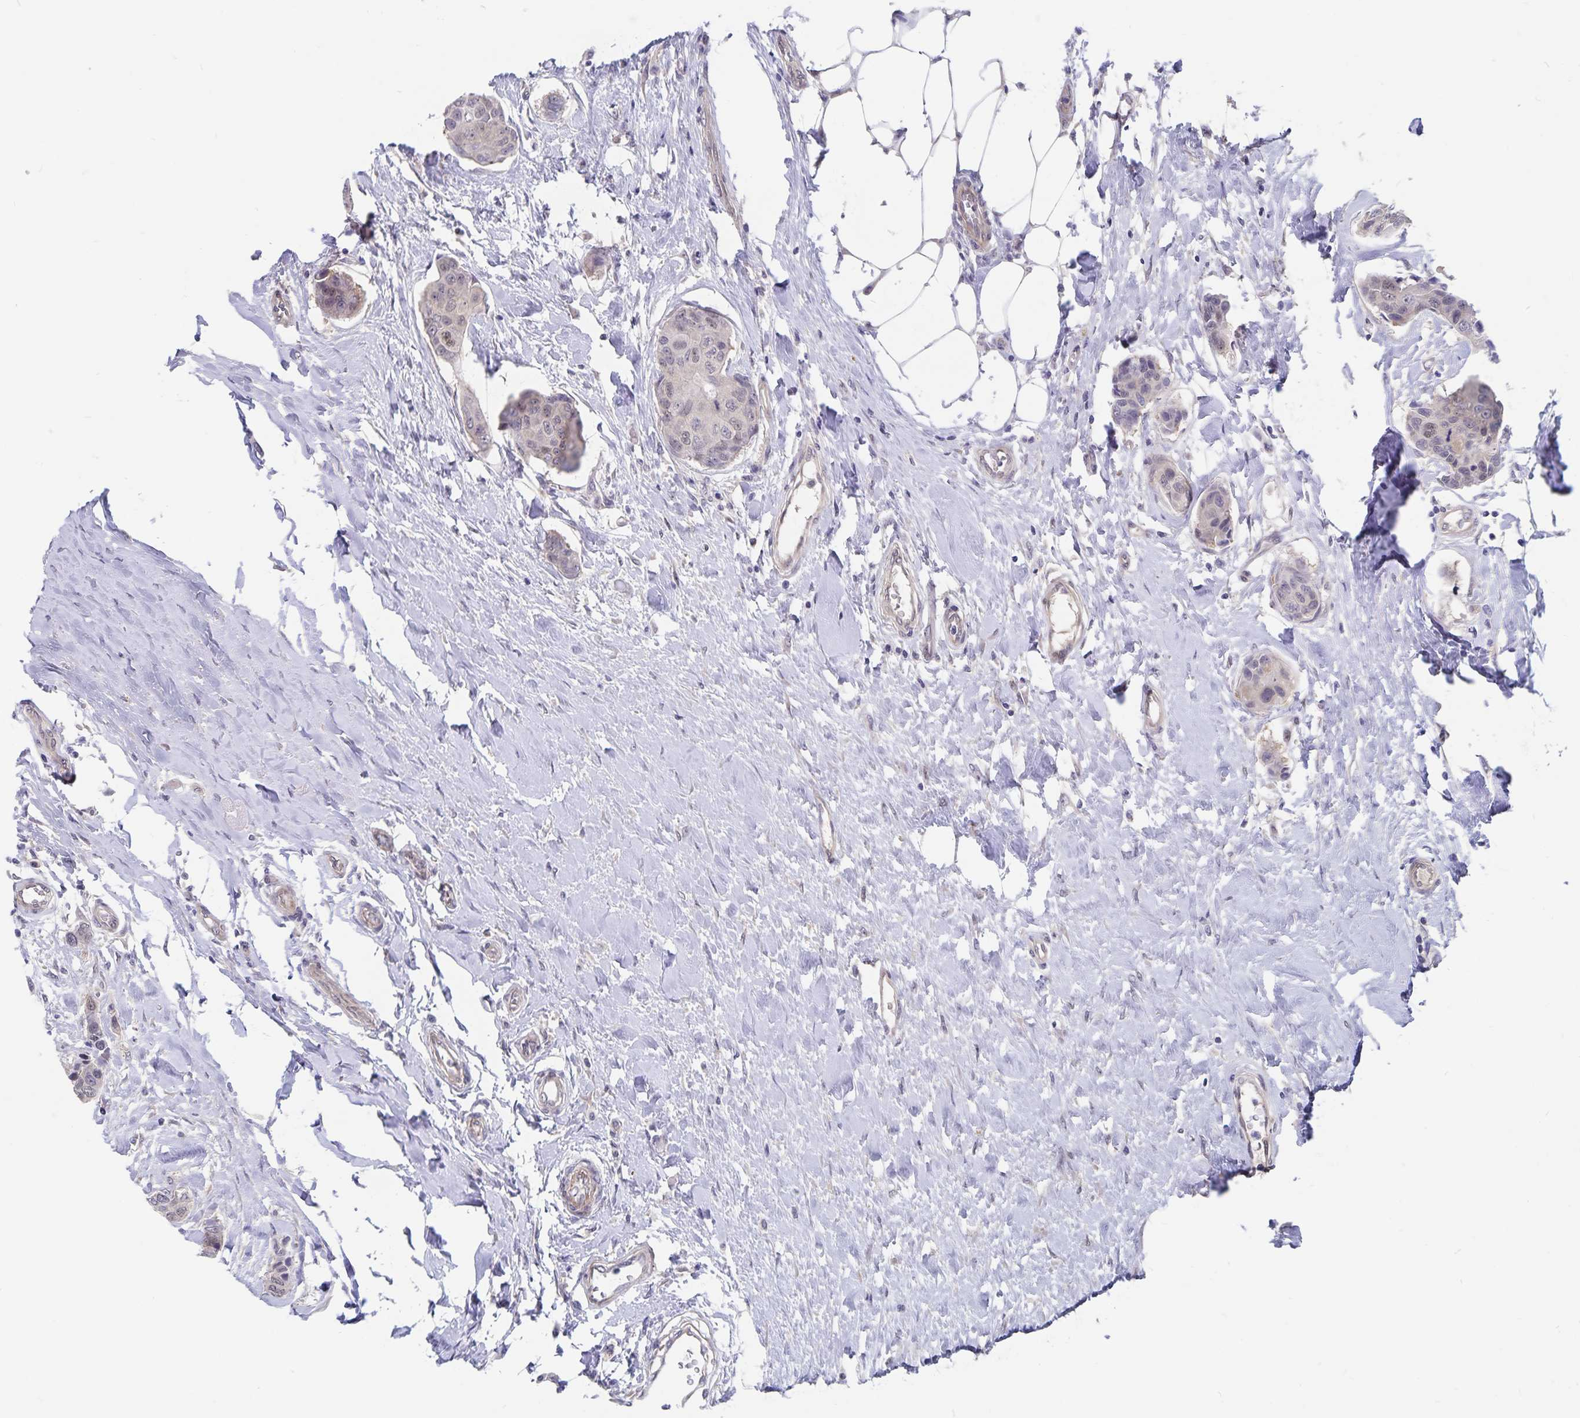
{"staining": {"intensity": "weak", "quantity": "25%-75%", "location": "nuclear"}, "tissue": "breast cancer", "cell_type": "Tumor cells", "image_type": "cancer", "snomed": [{"axis": "morphology", "description": "Duct carcinoma"}, {"axis": "topography", "description": "Breast"}], "caption": "DAB immunohistochemical staining of breast infiltrating ductal carcinoma demonstrates weak nuclear protein positivity in about 25%-75% of tumor cells.", "gene": "BAG6", "patient": {"sex": "female", "age": 80}}